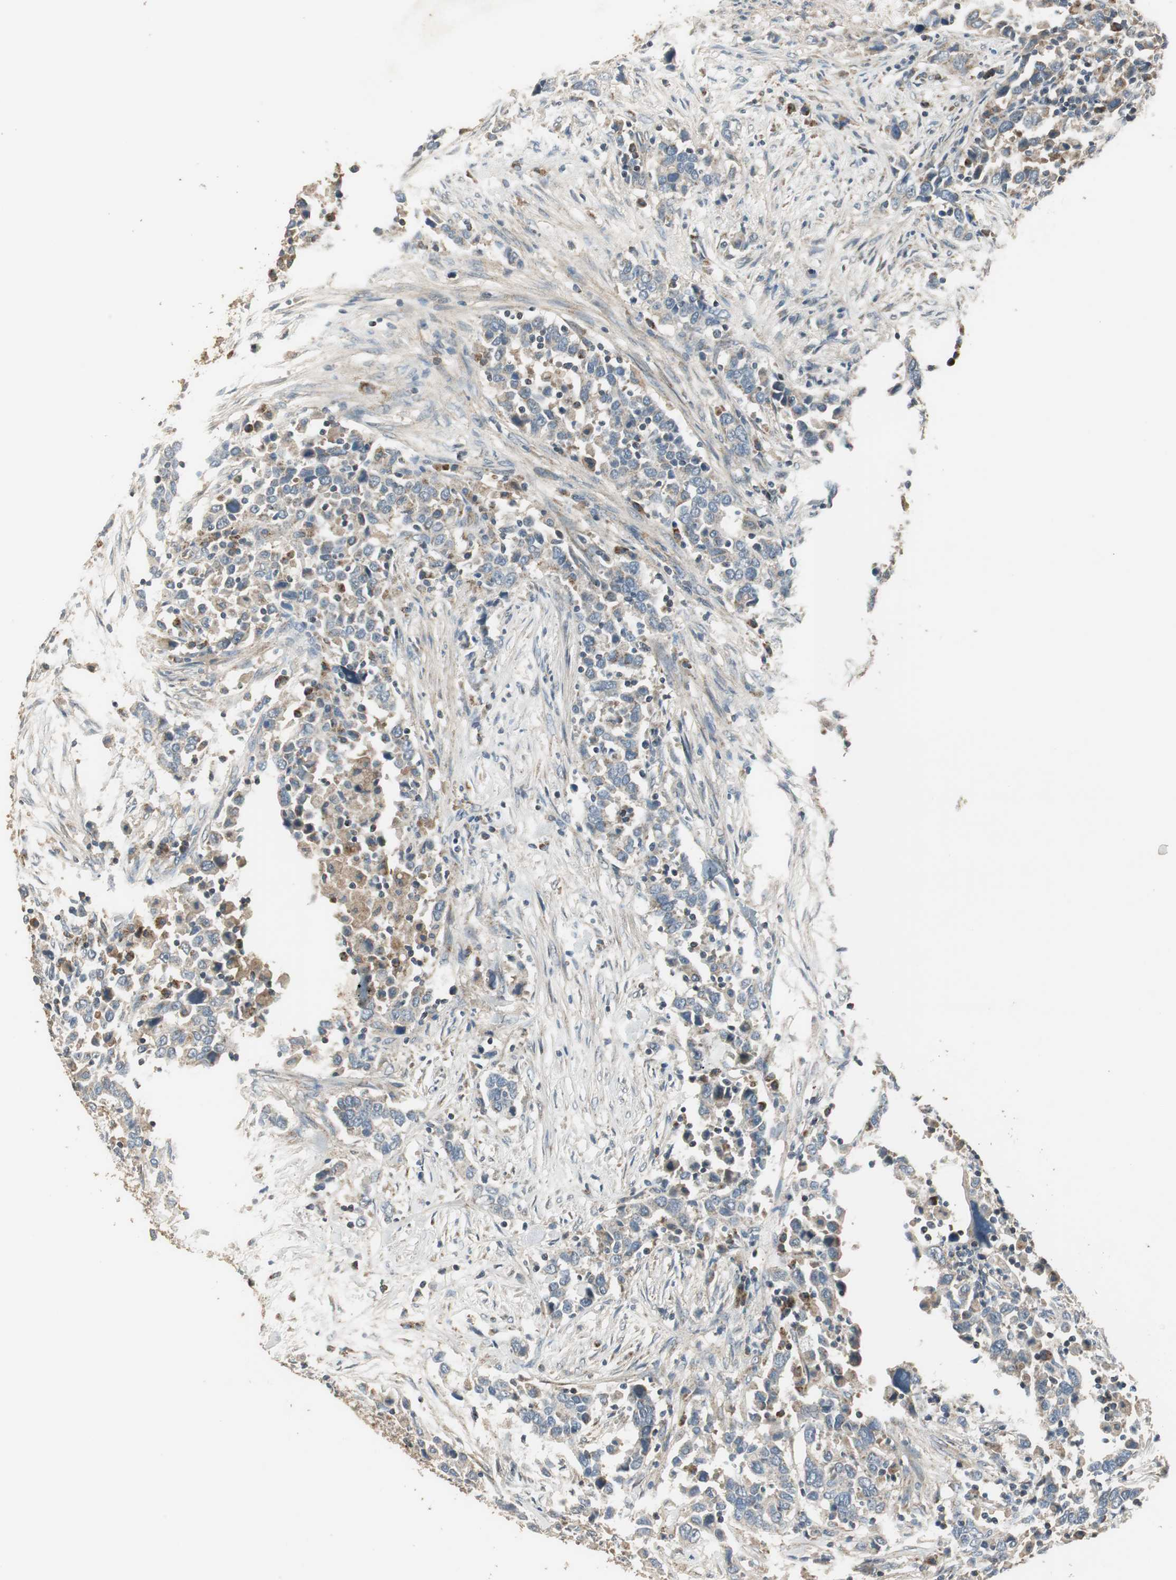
{"staining": {"intensity": "weak", "quantity": ">75%", "location": "cytoplasmic/membranous"}, "tissue": "urothelial cancer", "cell_type": "Tumor cells", "image_type": "cancer", "snomed": [{"axis": "morphology", "description": "Urothelial carcinoma, High grade"}, {"axis": "topography", "description": "Urinary bladder"}], "caption": "IHC micrograph of neoplastic tissue: human urothelial carcinoma (high-grade) stained using IHC exhibits low levels of weak protein expression localized specifically in the cytoplasmic/membranous of tumor cells, appearing as a cytoplasmic/membranous brown color.", "gene": "MSTO1", "patient": {"sex": "male", "age": 61}}